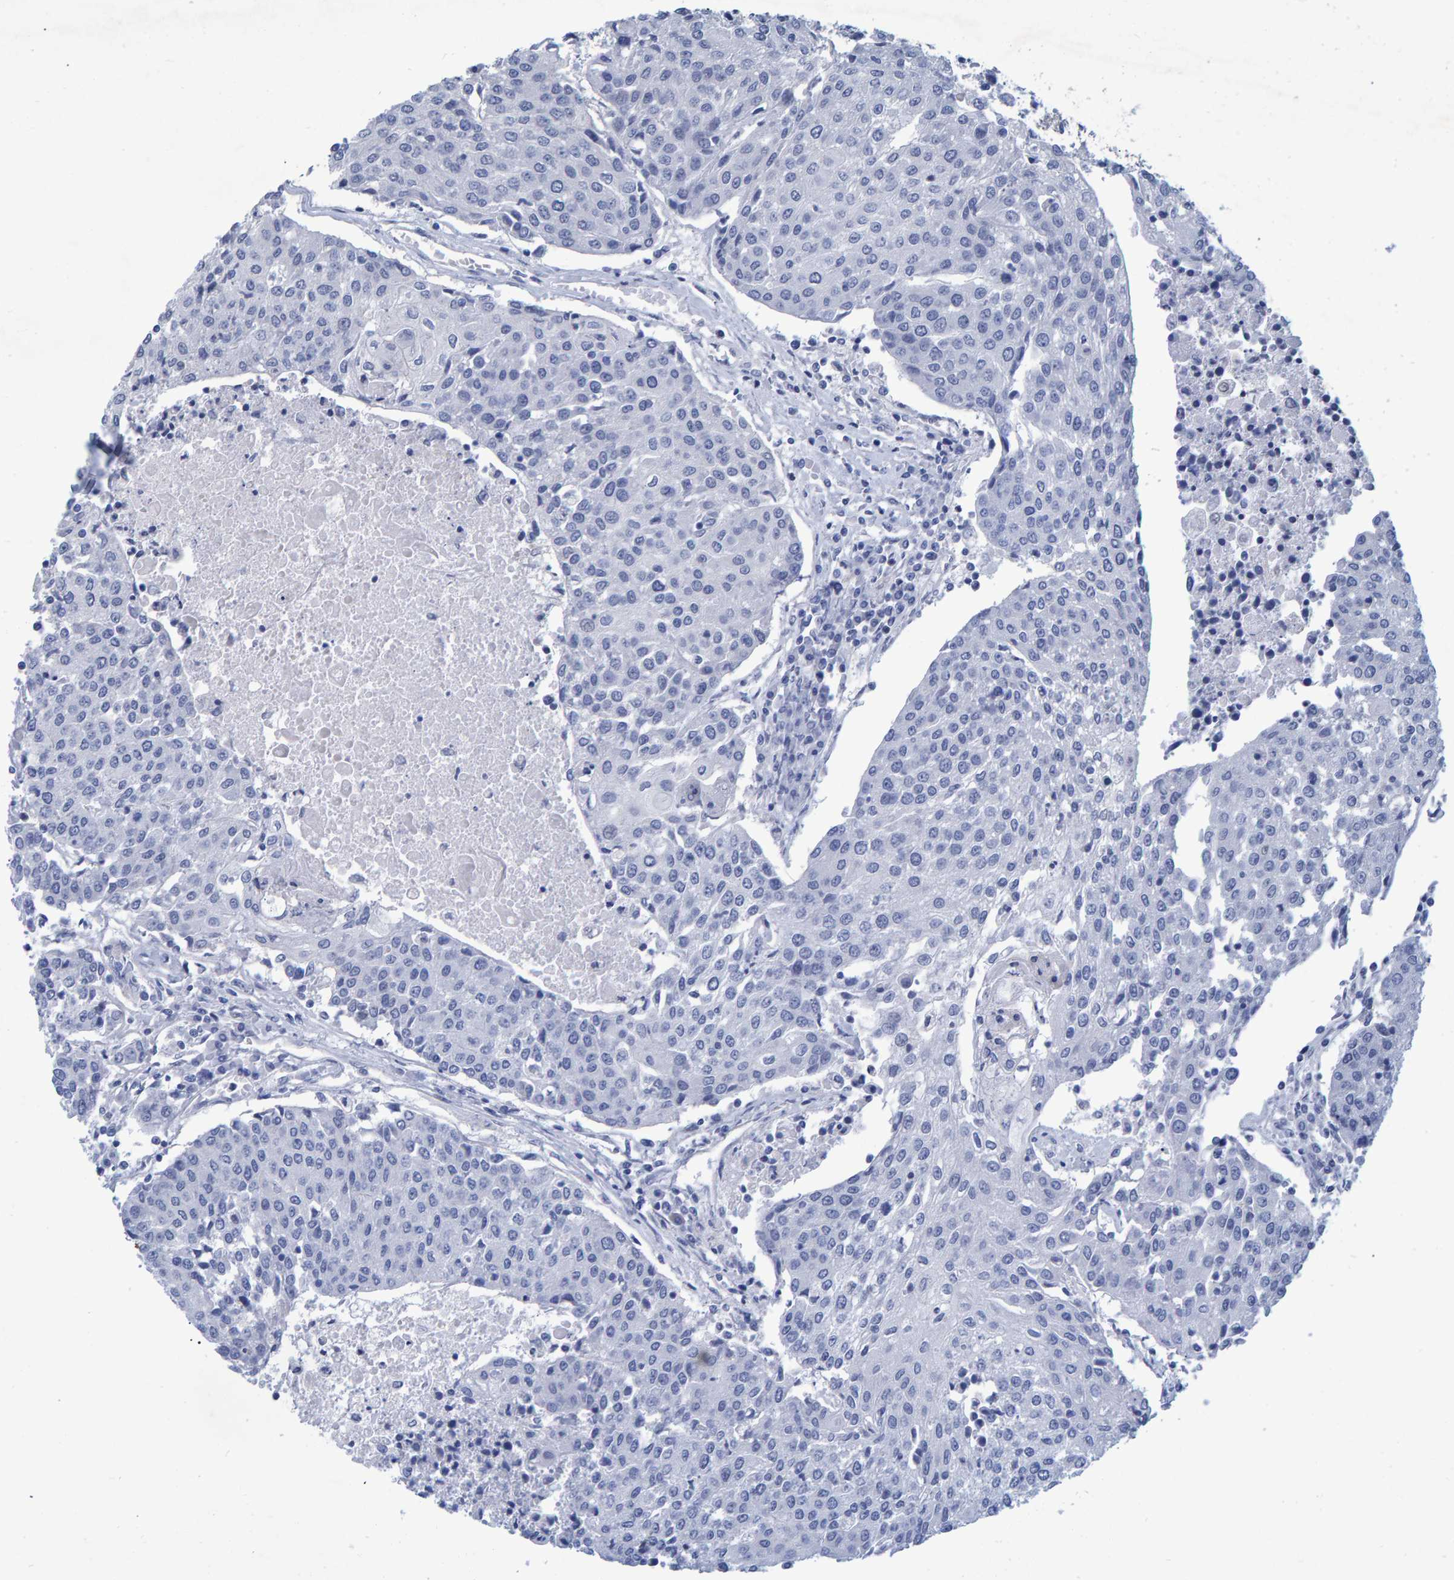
{"staining": {"intensity": "negative", "quantity": "none", "location": "none"}, "tissue": "urothelial cancer", "cell_type": "Tumor cells", "image_type": "cancer", "snomed": [{"axis": "morphology", "description": "Urothelial carcinoma, High grade"}, {"axis": "topography", "description": "Urinary bladder"}], "caption": "High magnification brightfield microscopy of urothelial cancer stained with DAB (brown) and counterstained with hematoxylin (blue): tumor cells show no significant expression.", "gene": "QKI", "patient": {"sex": "female", "age": 85}}